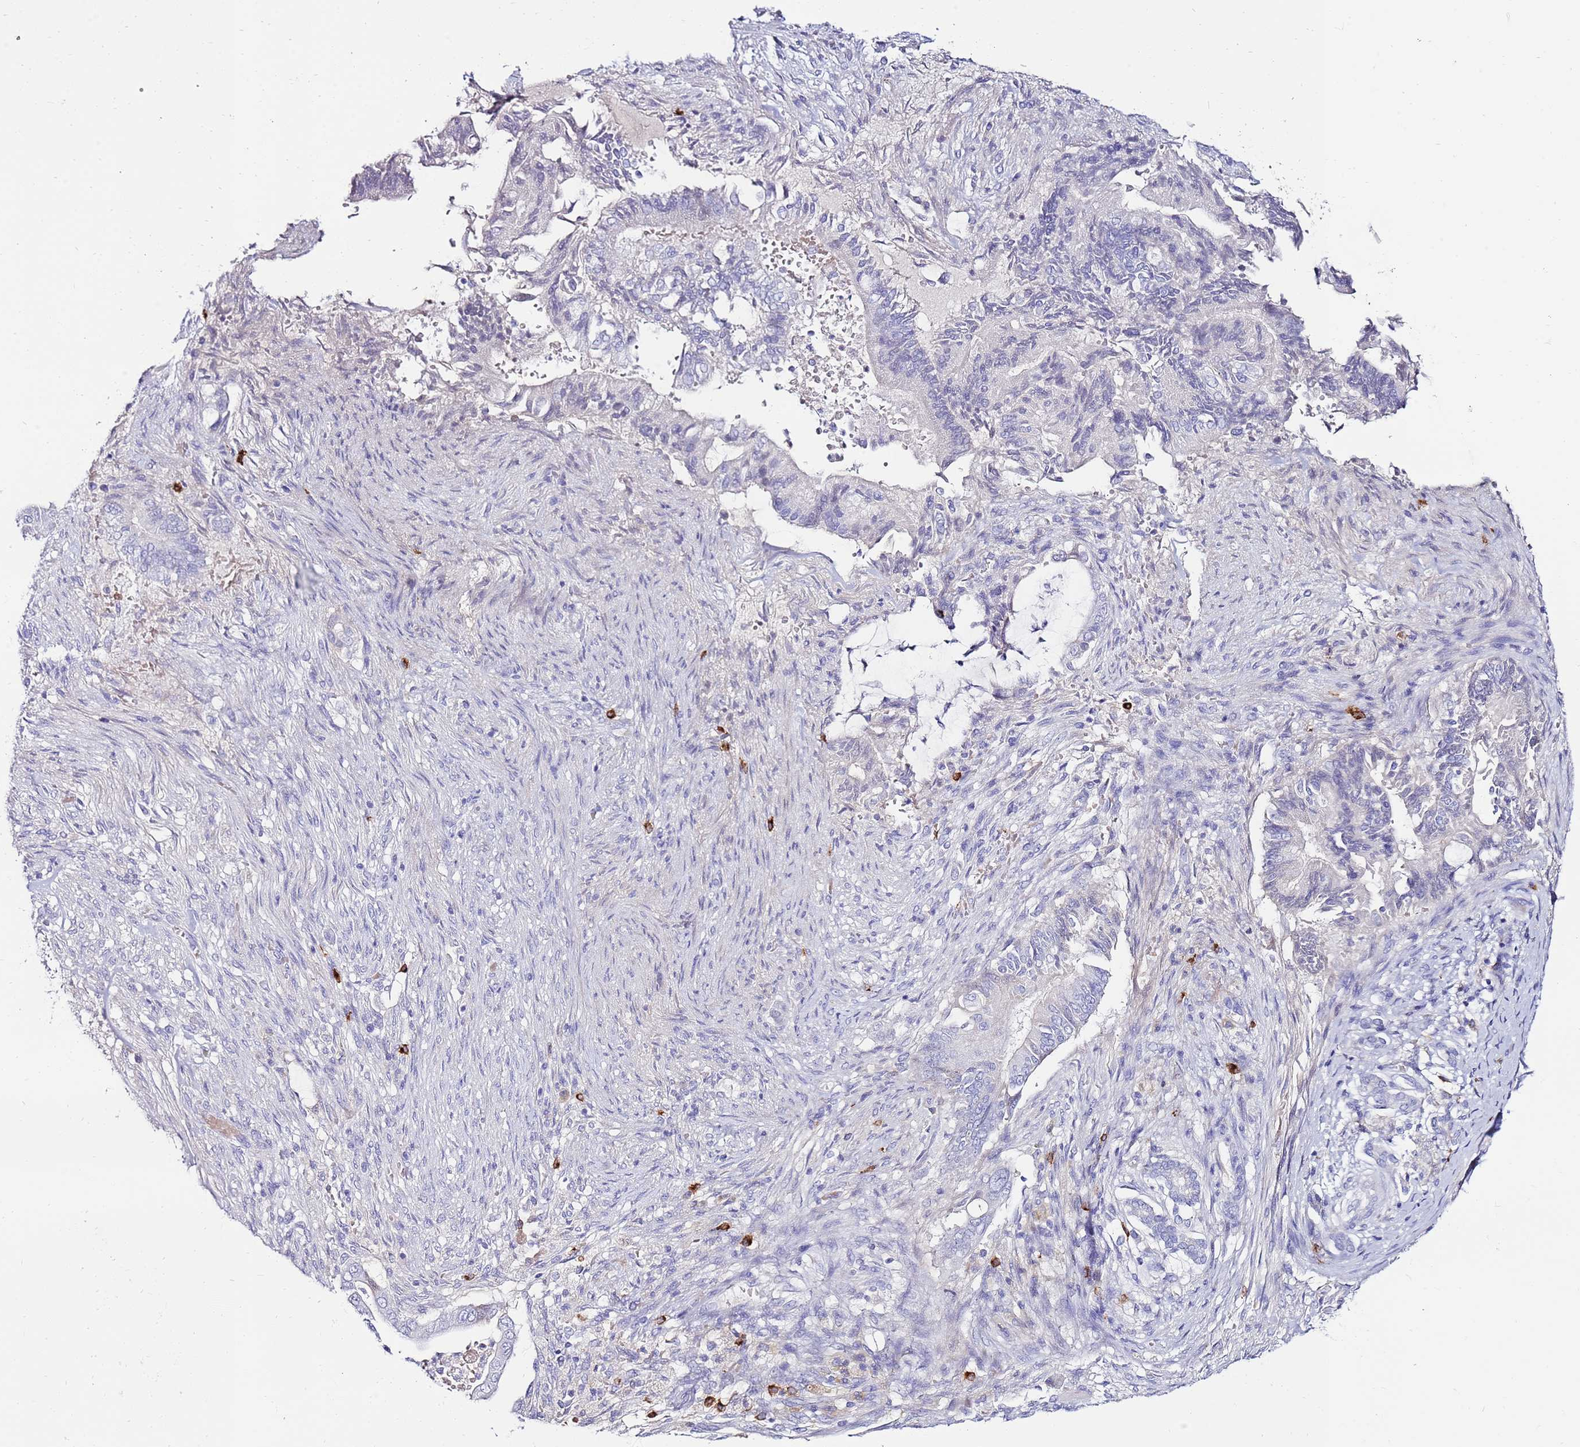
{"staining": {"intensity": "negative", "quantity": "none", "location": "none"}, "tissue": "pancreatic cancer", "cell_type": "Tumor cells", "image_type": "cancer", "snomed": [{"axis": "morphology", "description": "Adenocarcinoma, NOS"}, {"axis": "topography", "description": "Pancreas"}], "caption": "Immunohistochemistry (IHC) image of pancreatic cancer (adenocarcinoma) stained for a protein (brown), which exhibits no positivity in tumor cells.", "gene": "EVPLL", "patient": {"sex": "male", "age": 68}}